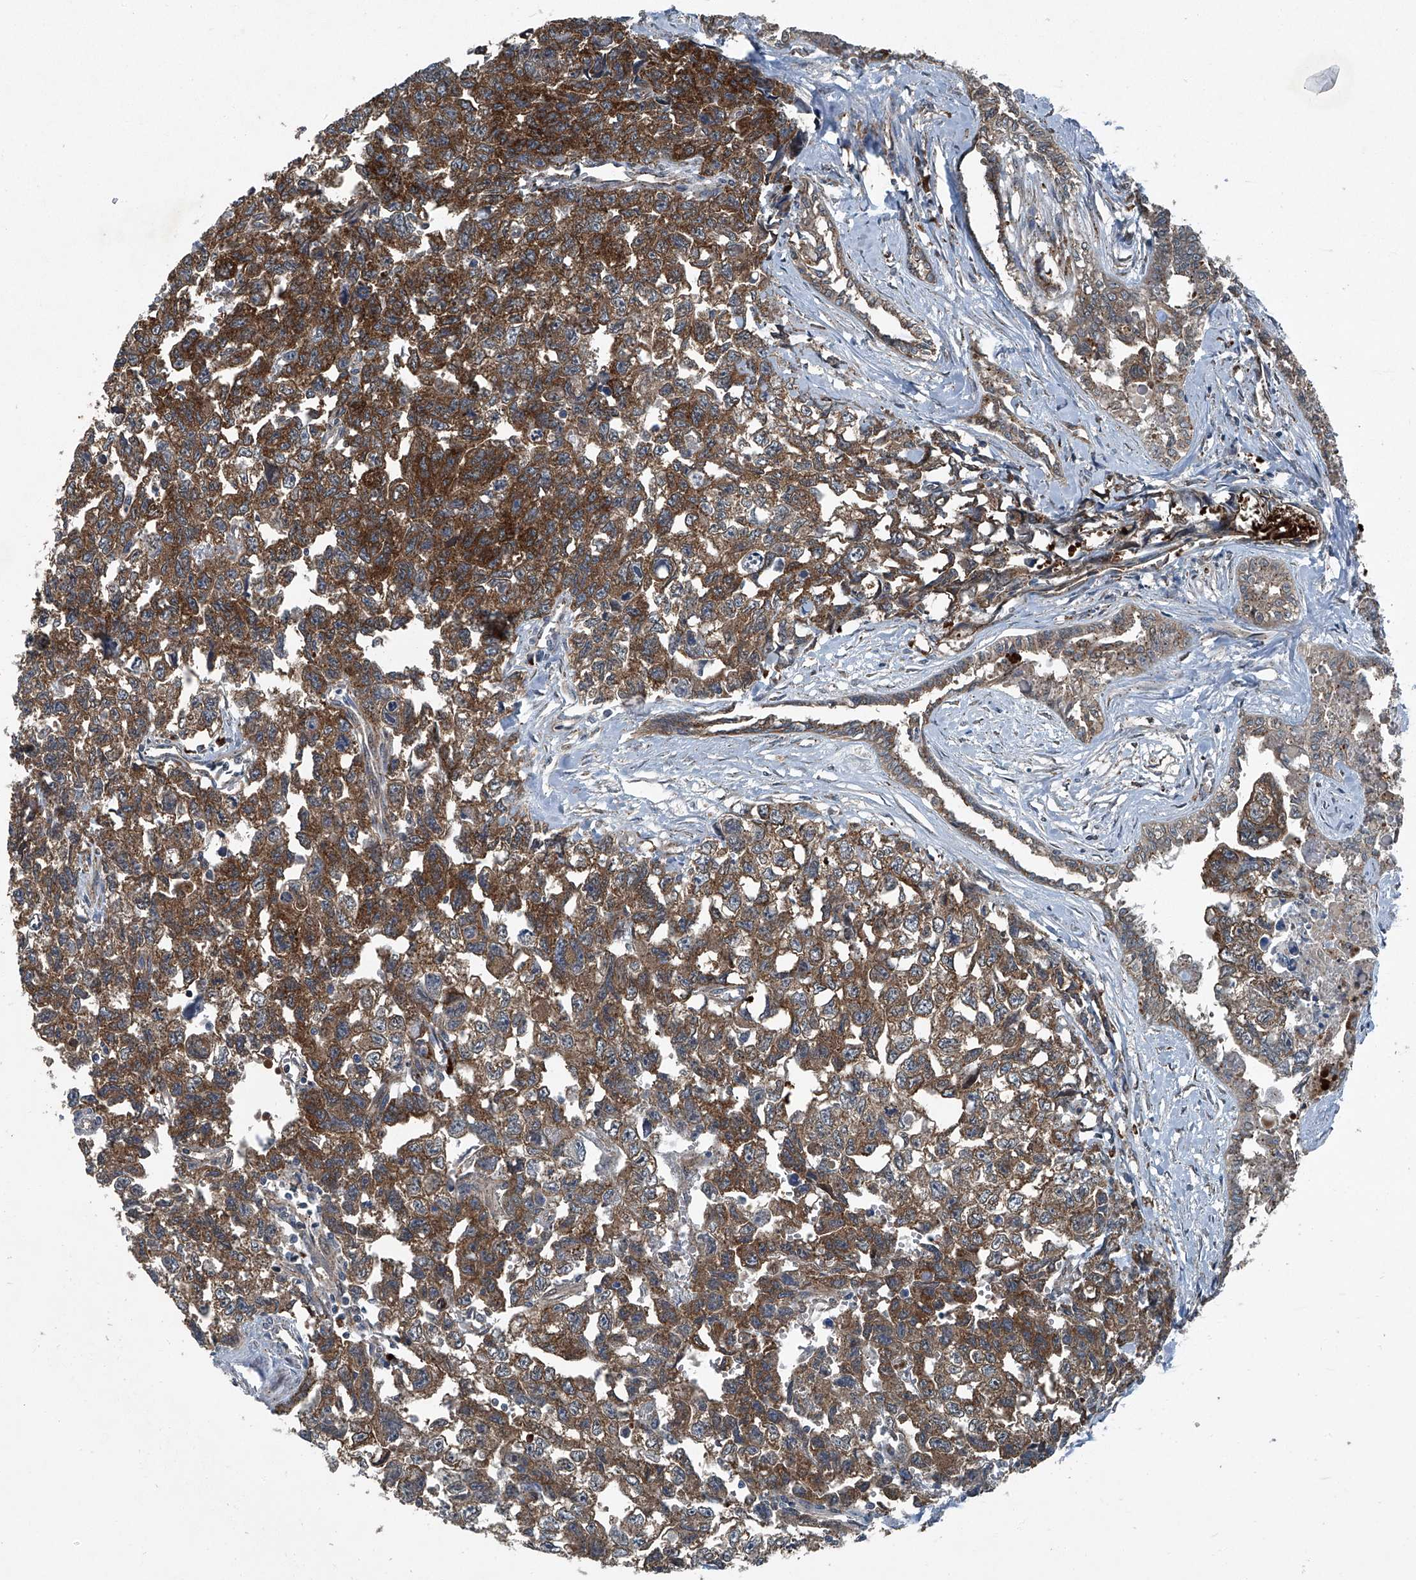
{"staining": {"intensity": "strong", "quantity": ">75%", "location": "cytoplasmic/membranous"}, "tissue": "testis cancer", "cell_type": "Tumor cells", "image_type": "cancer", "snomed": [{"axis": "morphology", "description": "Carcinoma, Embryonal, NOS"}, {"axis": "topography", "description": "Testis"}], "caption": "About >75% of tumor cells in human testis cancer exhibit strong cytoplasmic/membranous protein positivity as visualized by brown immunohistochemical staining.", "gene": "SENP2", "patient": {"sex": "male", "age": 31}}